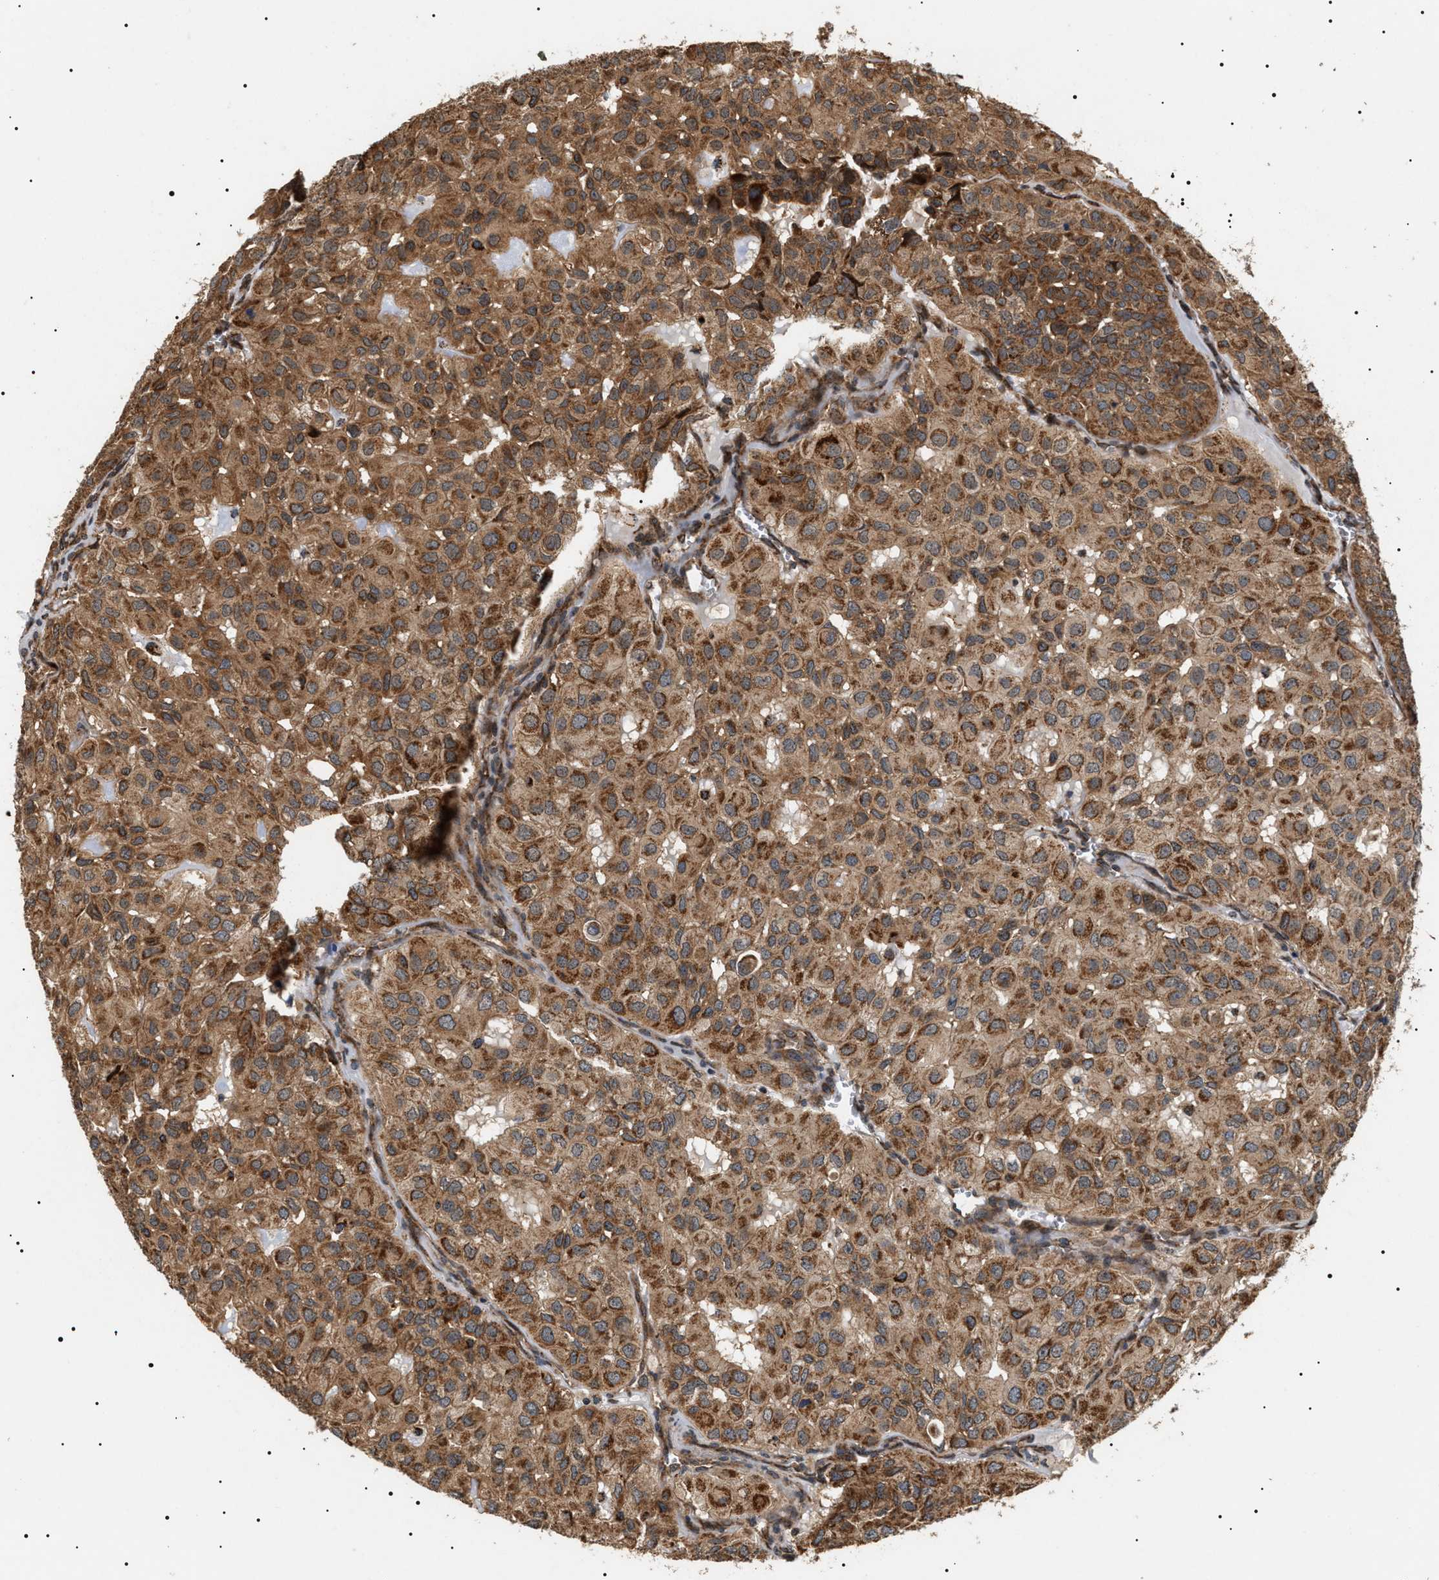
{"staining": {"intensity": "strong", "quantity": ">75%", "location": "cytoplasmic/membranous"}, "tissue": "head and neck cancer", "cell_type": "Tumor cells", "image_type": "cancer", "snomed": [{"axis": "morphology", "description": "Adenocarcinoma, NOS"}, {"axis": "topography", "description": "Salivary gland, NOS"}, {"axis": "topography", "description": "Head-Neck"}], "caption": "This histopathology image reveals head and neck adenocarcinoma stained with IHC to label a protein in brown. The cytoplasmic/membranous of tumor cells show strong positivity for the protein. Nuclei are counter-stained blue.", "gene": "ZBTB26", "patient": {"sex": "female", "age": 76}}